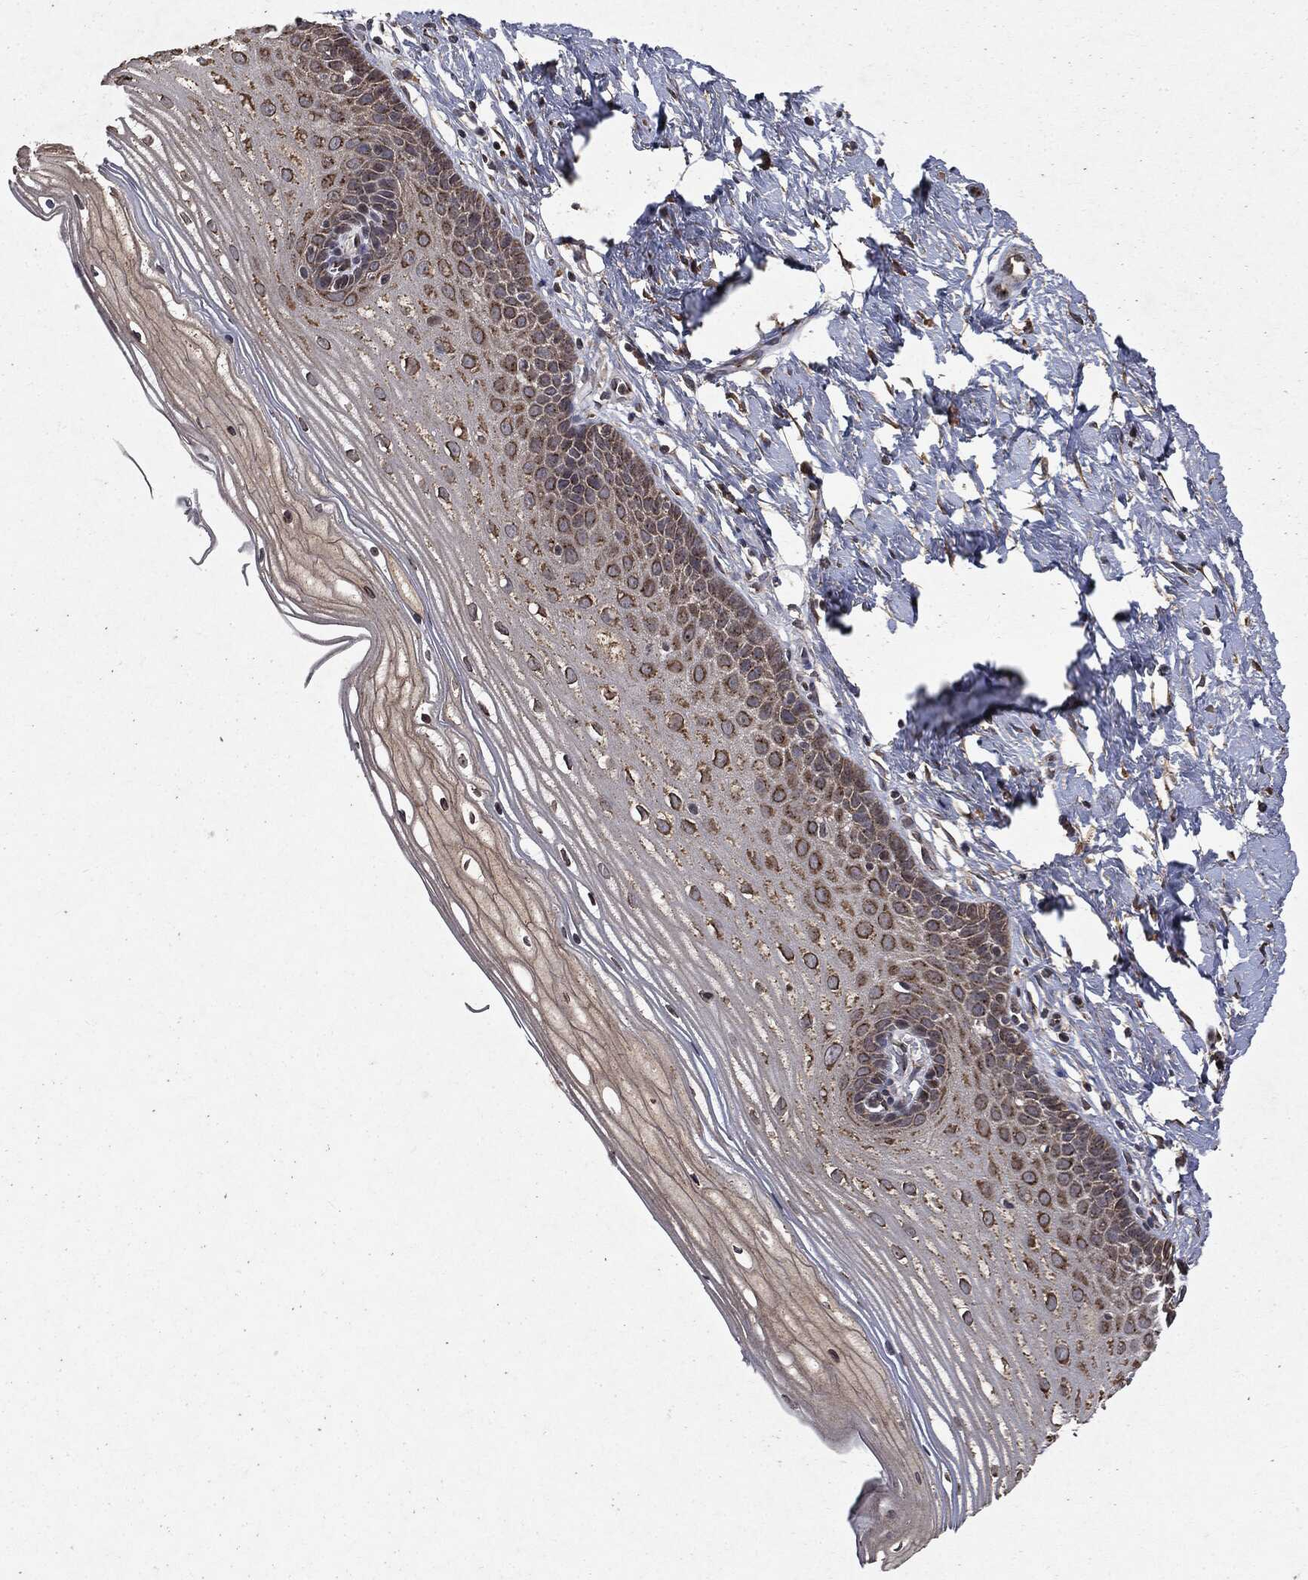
{"staining": {"intensity": "strong", "quantity": ">75%", "location": "cytoplasmic/membranous"}, "tissue": "cervix", "cell_type": "Glandular cells", "image_type": "normal", "snomed": [{"axis": "morphology", "description": "Normal tissue, NOS"}, {"axis": "topography", "description": "Cervix"}], "caption": "Approximately >75% of glandular cells in unremarkable cervix demonstrate strong cytoplasmic/membranous protein staining as visualized by brown immunohistochemical staining.", "gene": "PLPPR2", "patient": {"sex": "female", "age": 37}}